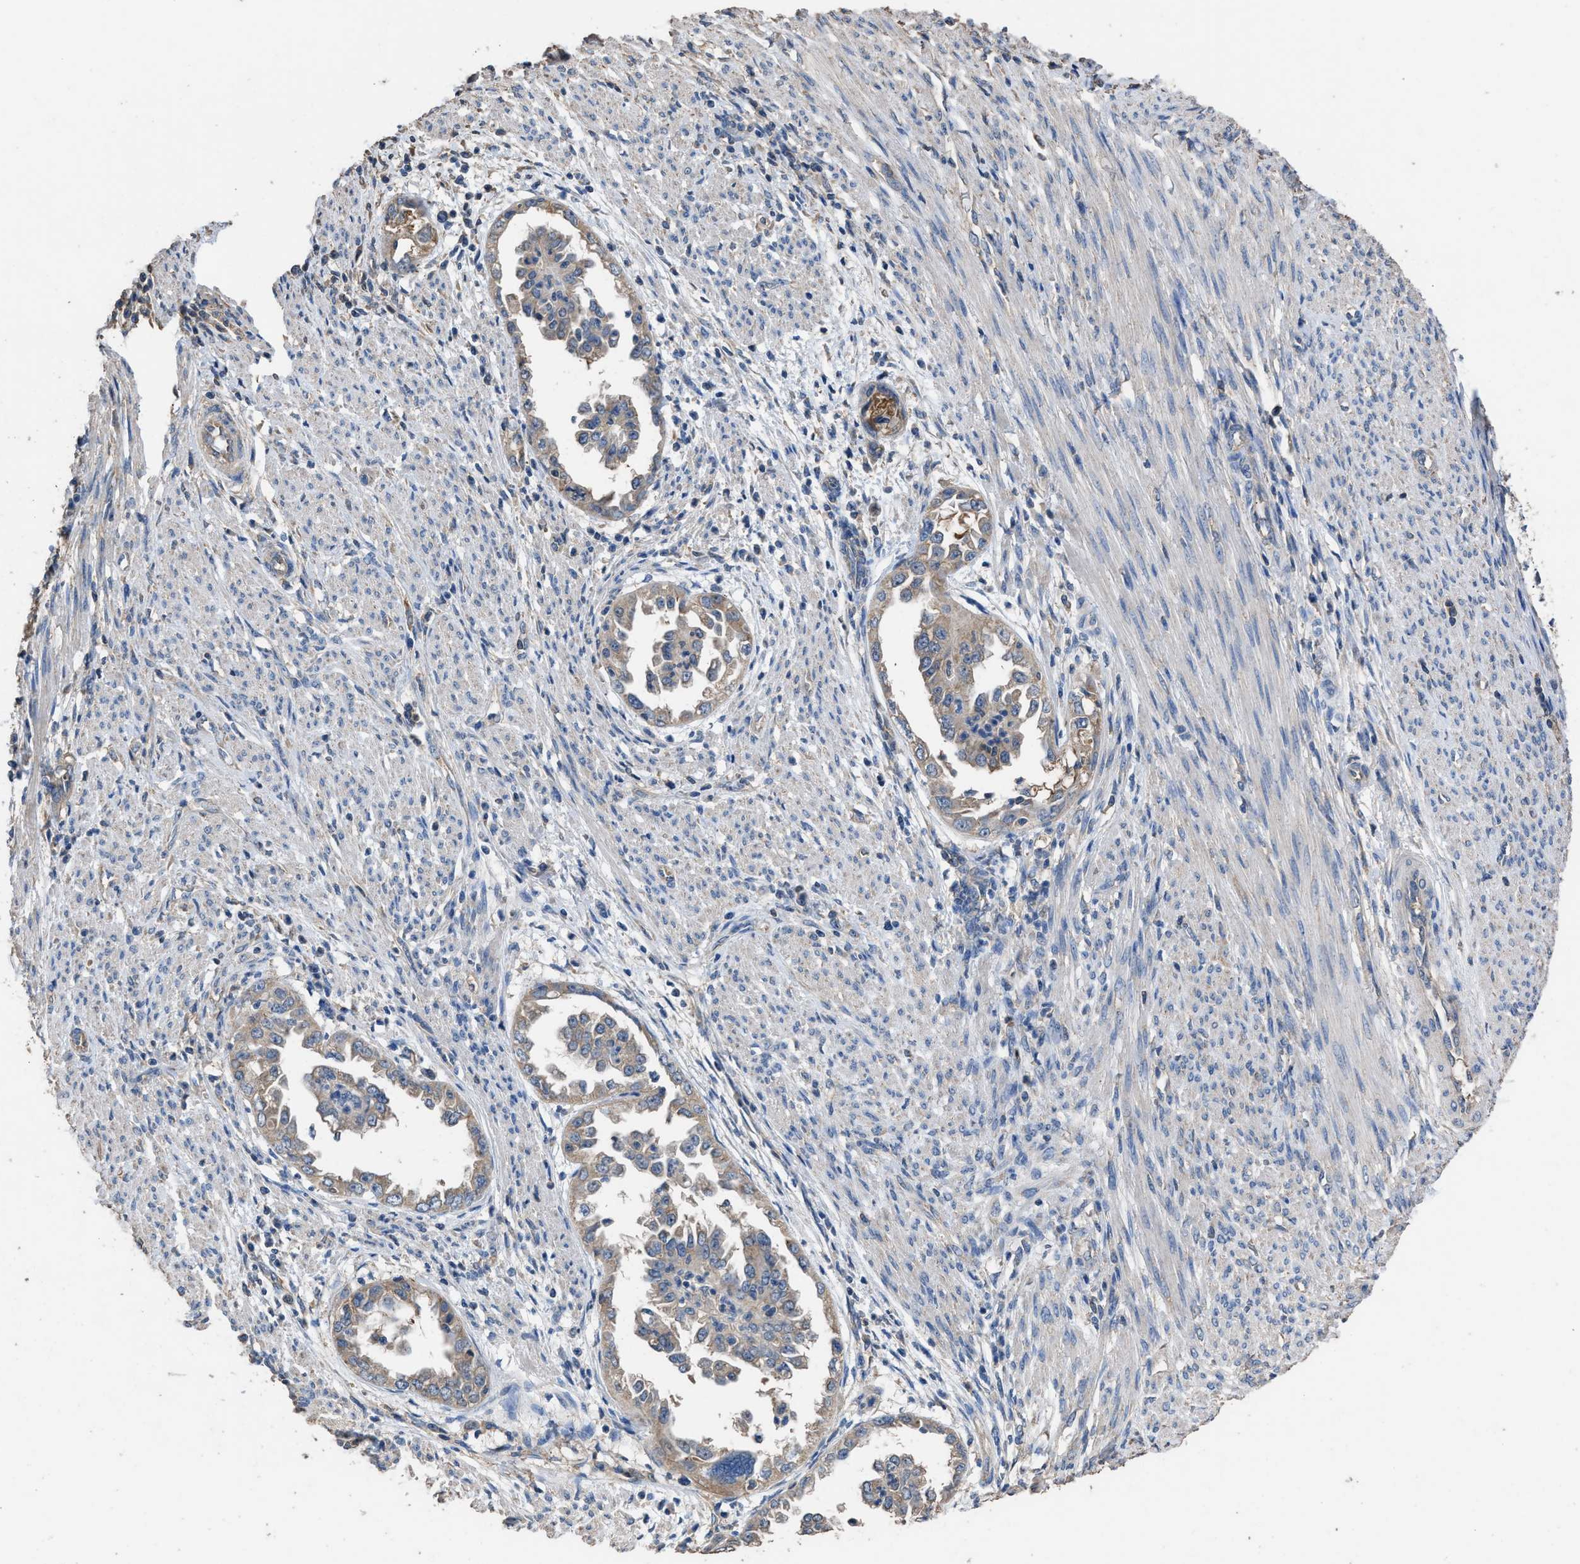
{"staining": {"intensity": "weak", "quantity": "25%-75%", "location": "cytoplasmic/membranous"}, "tissue": "endometrial cancer", "cell_type": "Tumor cells", "image_type": "cancer", "snomed": [{"axis": "morphology", "description": "Adenocarcinoma, NOS"}, {"axis": "topography", "description": "Endometrium"}], "caption": "Weak cytoplasmic/membranous staining is identified in approximately 25%-75% of tumor cells in adenocarcinoma (endometrial).", "gene": "ITSN1", "patient": {"sex": "female", "age": 85}}